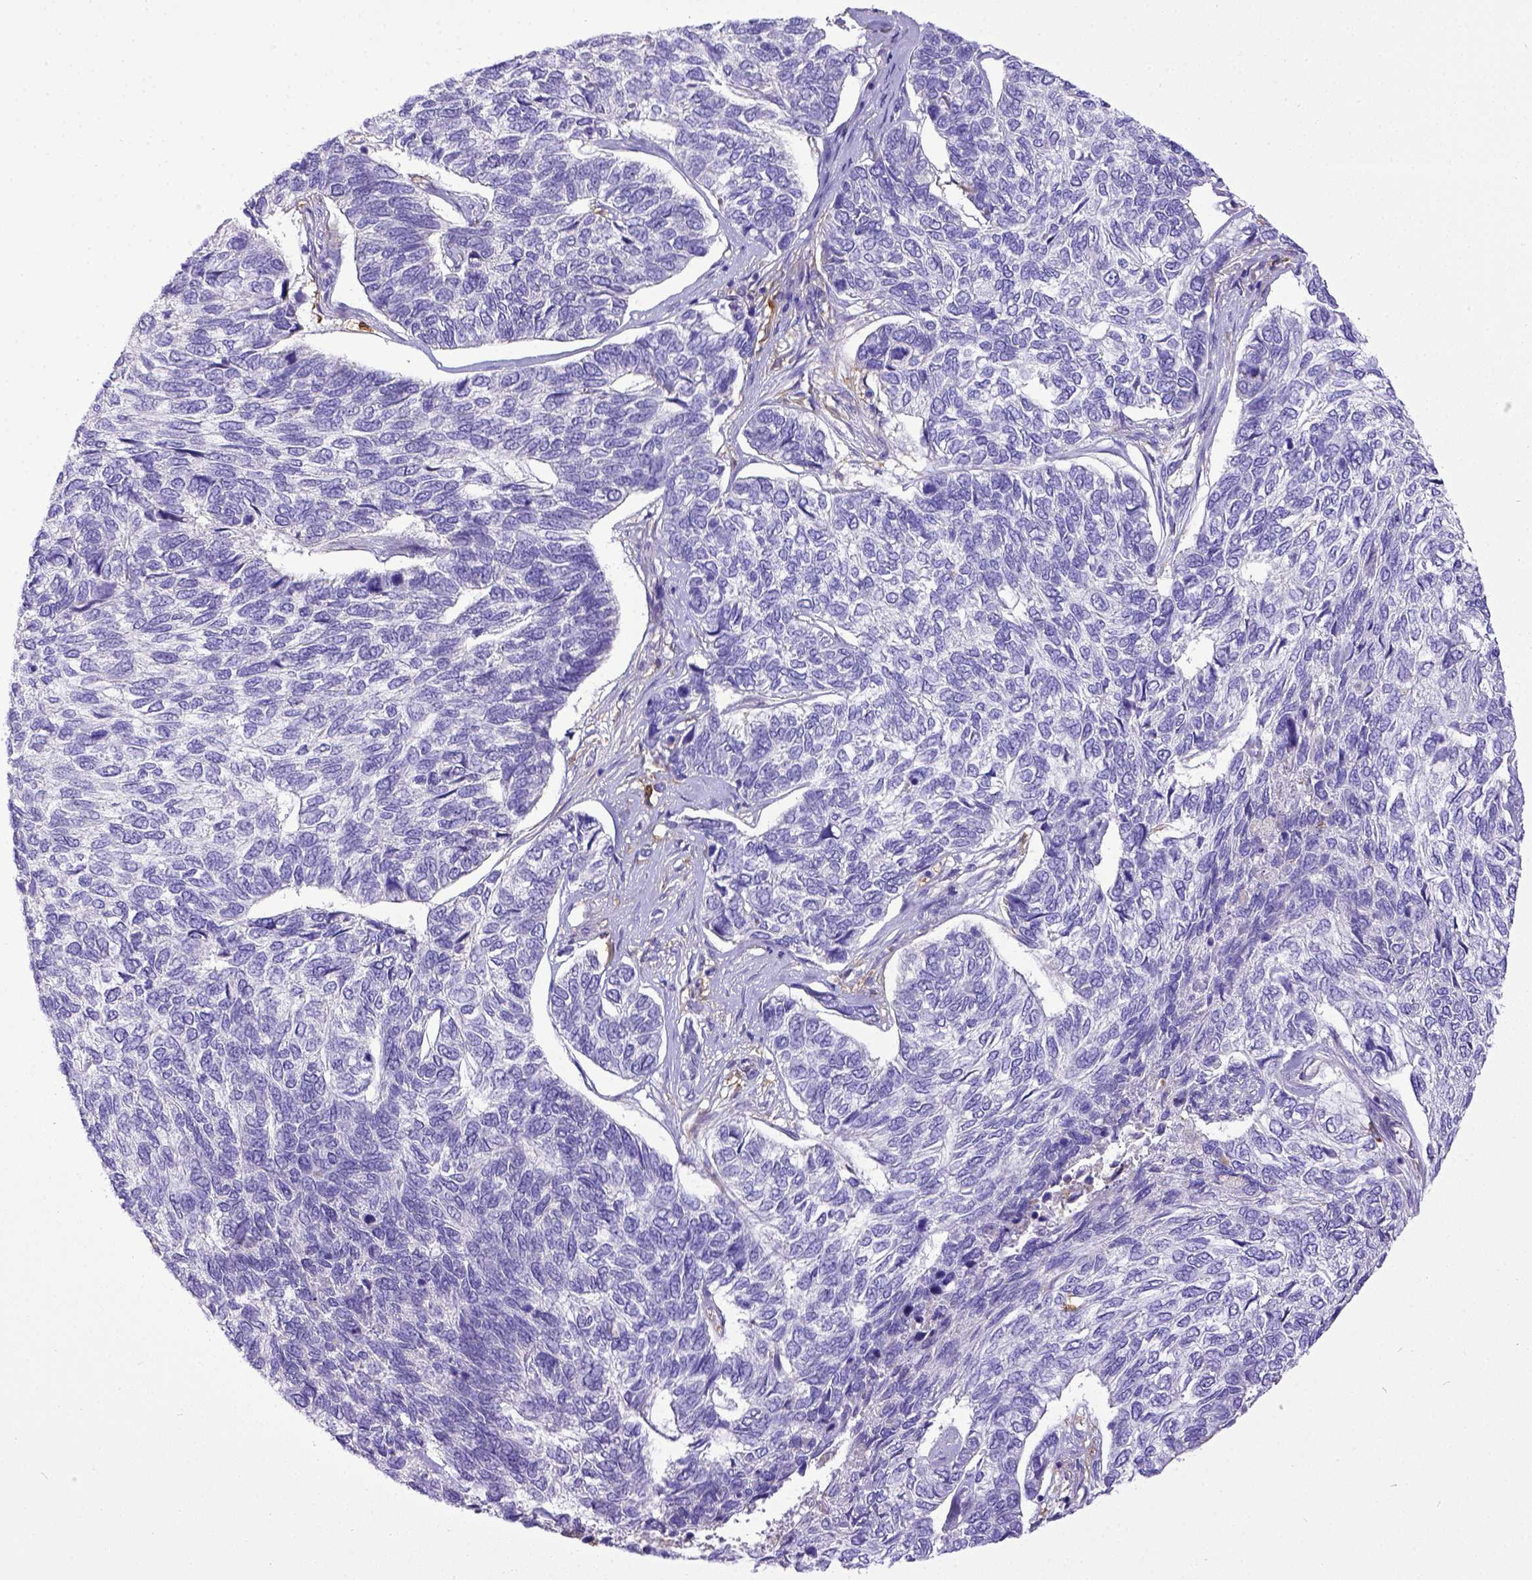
{"staining": {"intensity": "negative", "quantity": "none", "location": "none"}, "tissue": "skin cancer", "cell_type": "Tumor cells", "image_type": "cancer", "snomed": [{"axis": "morphology", "description": "Basal cell carcinoma"}, {"axis": "topography", "description": "Skin"}], "caption": "The histopathology image displays no significant positivity in tumor cells of skin basal cell carcinoma.", "gene": "CD40", "patient": {"sex": "female", "age": 65}}